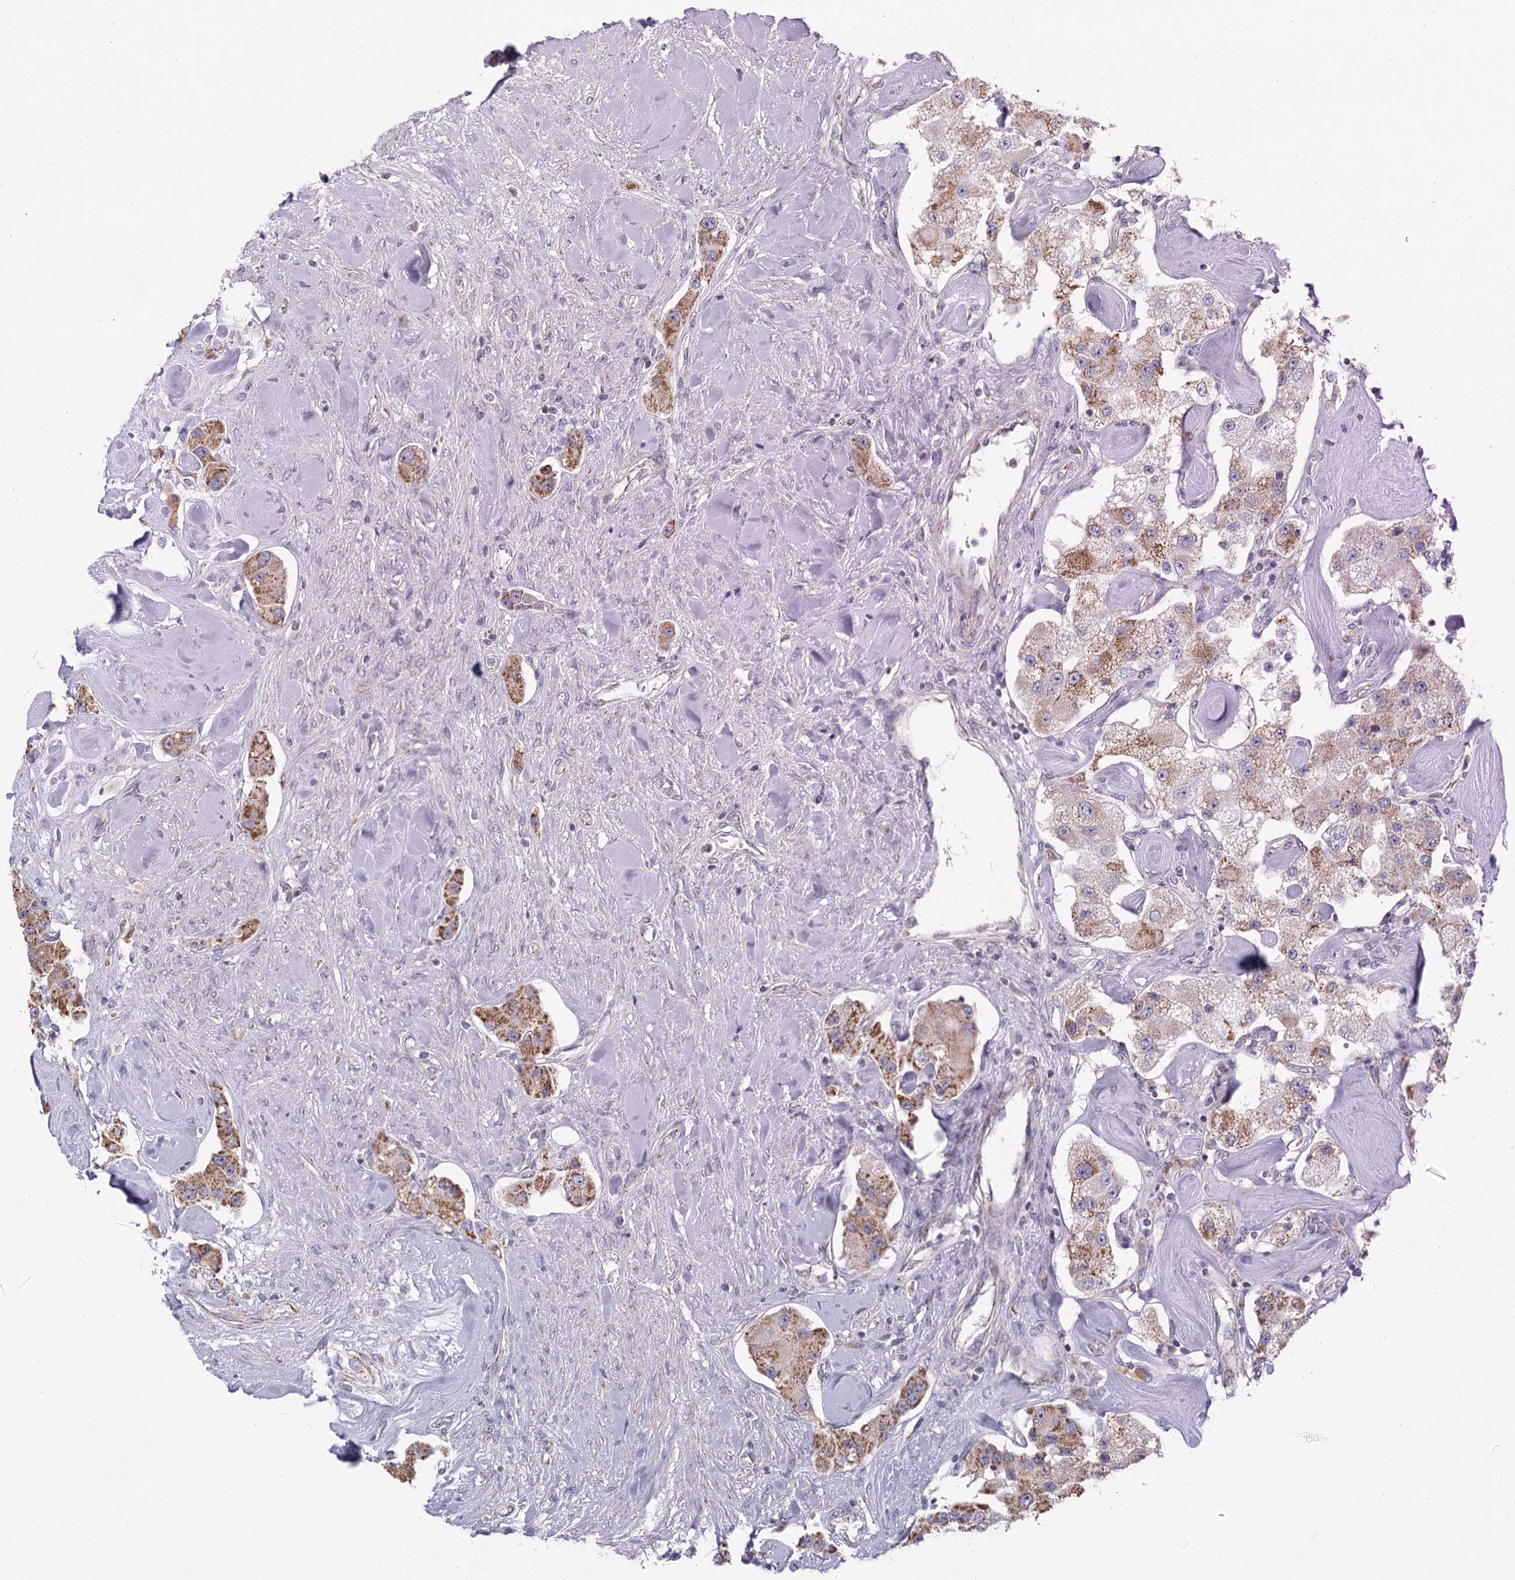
{"staining": {"intensity": "moderate", "quantity": "25%-75%", "location": "cytoplasmic/membranous"}, "tissue": "carcinoid", "cell_type": "Tumor cells", "image_type": "cancer", "snomed": [{"axis": "morphology", "description": "Carcinoid, malignant, NOS"}, {"axis": "topography", "description": "Pancreas"}], "caption": "This micrograph shows immunohistochemistry staining of human carcinoid, with medium moderate cytoplasmic/membranous staining in about 25%-75% of tumor cells.", "gene": "NDUFC2", "patient": {"sex": "male", "age": 41}}